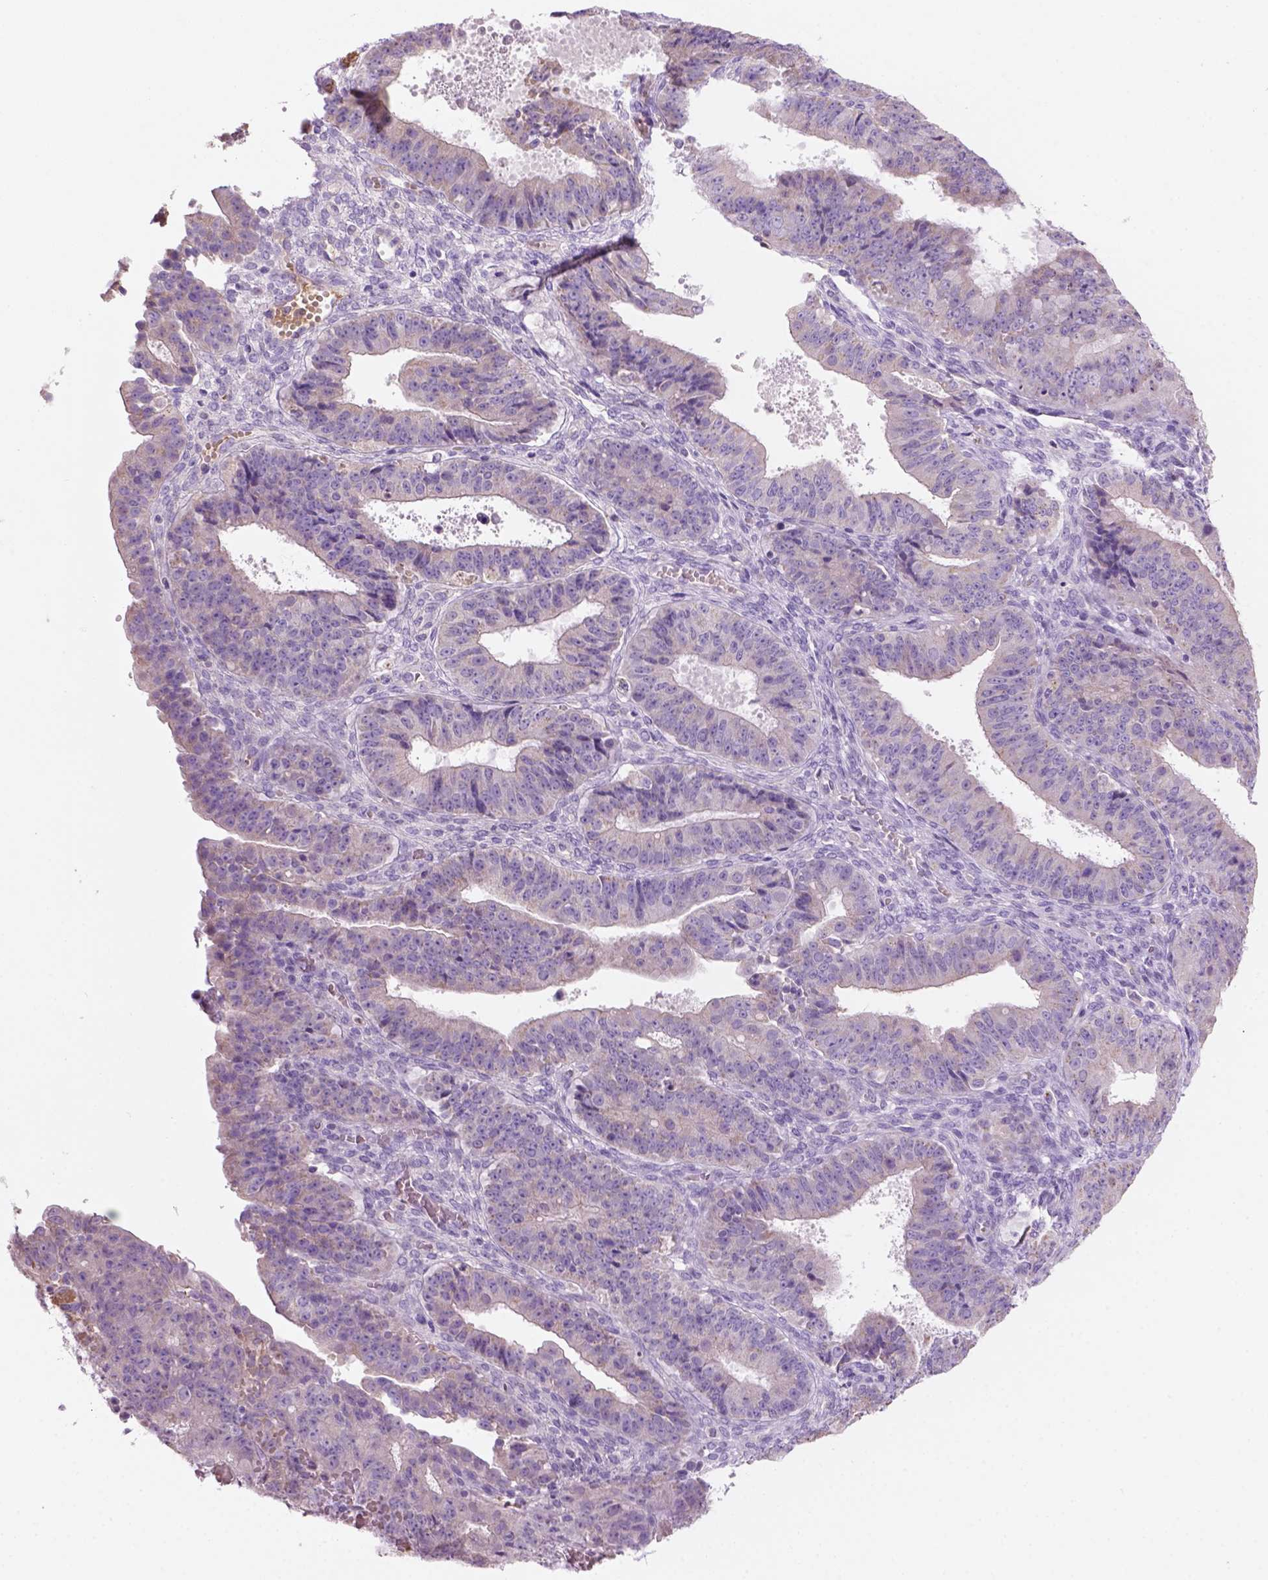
{"staining": {"intensity": "negative", "quantity": "none", "location": "none"}, "tissue": "ovarian cancer", "cell_type": "Tumor cells", "image_type": "cancer", "snomed": [{"axis": "morphology", "description": "Carcinoma, endometroid"}, {"axis": "topography", "description": "Ovary"}], "caption": "This is an immunohistochemistry (IHC) image of endometroid carcinoma (ovarian). There is no positivity in tumor cells.", "gene": "CD84", "patient": {"sex": "female", "age": 42}}